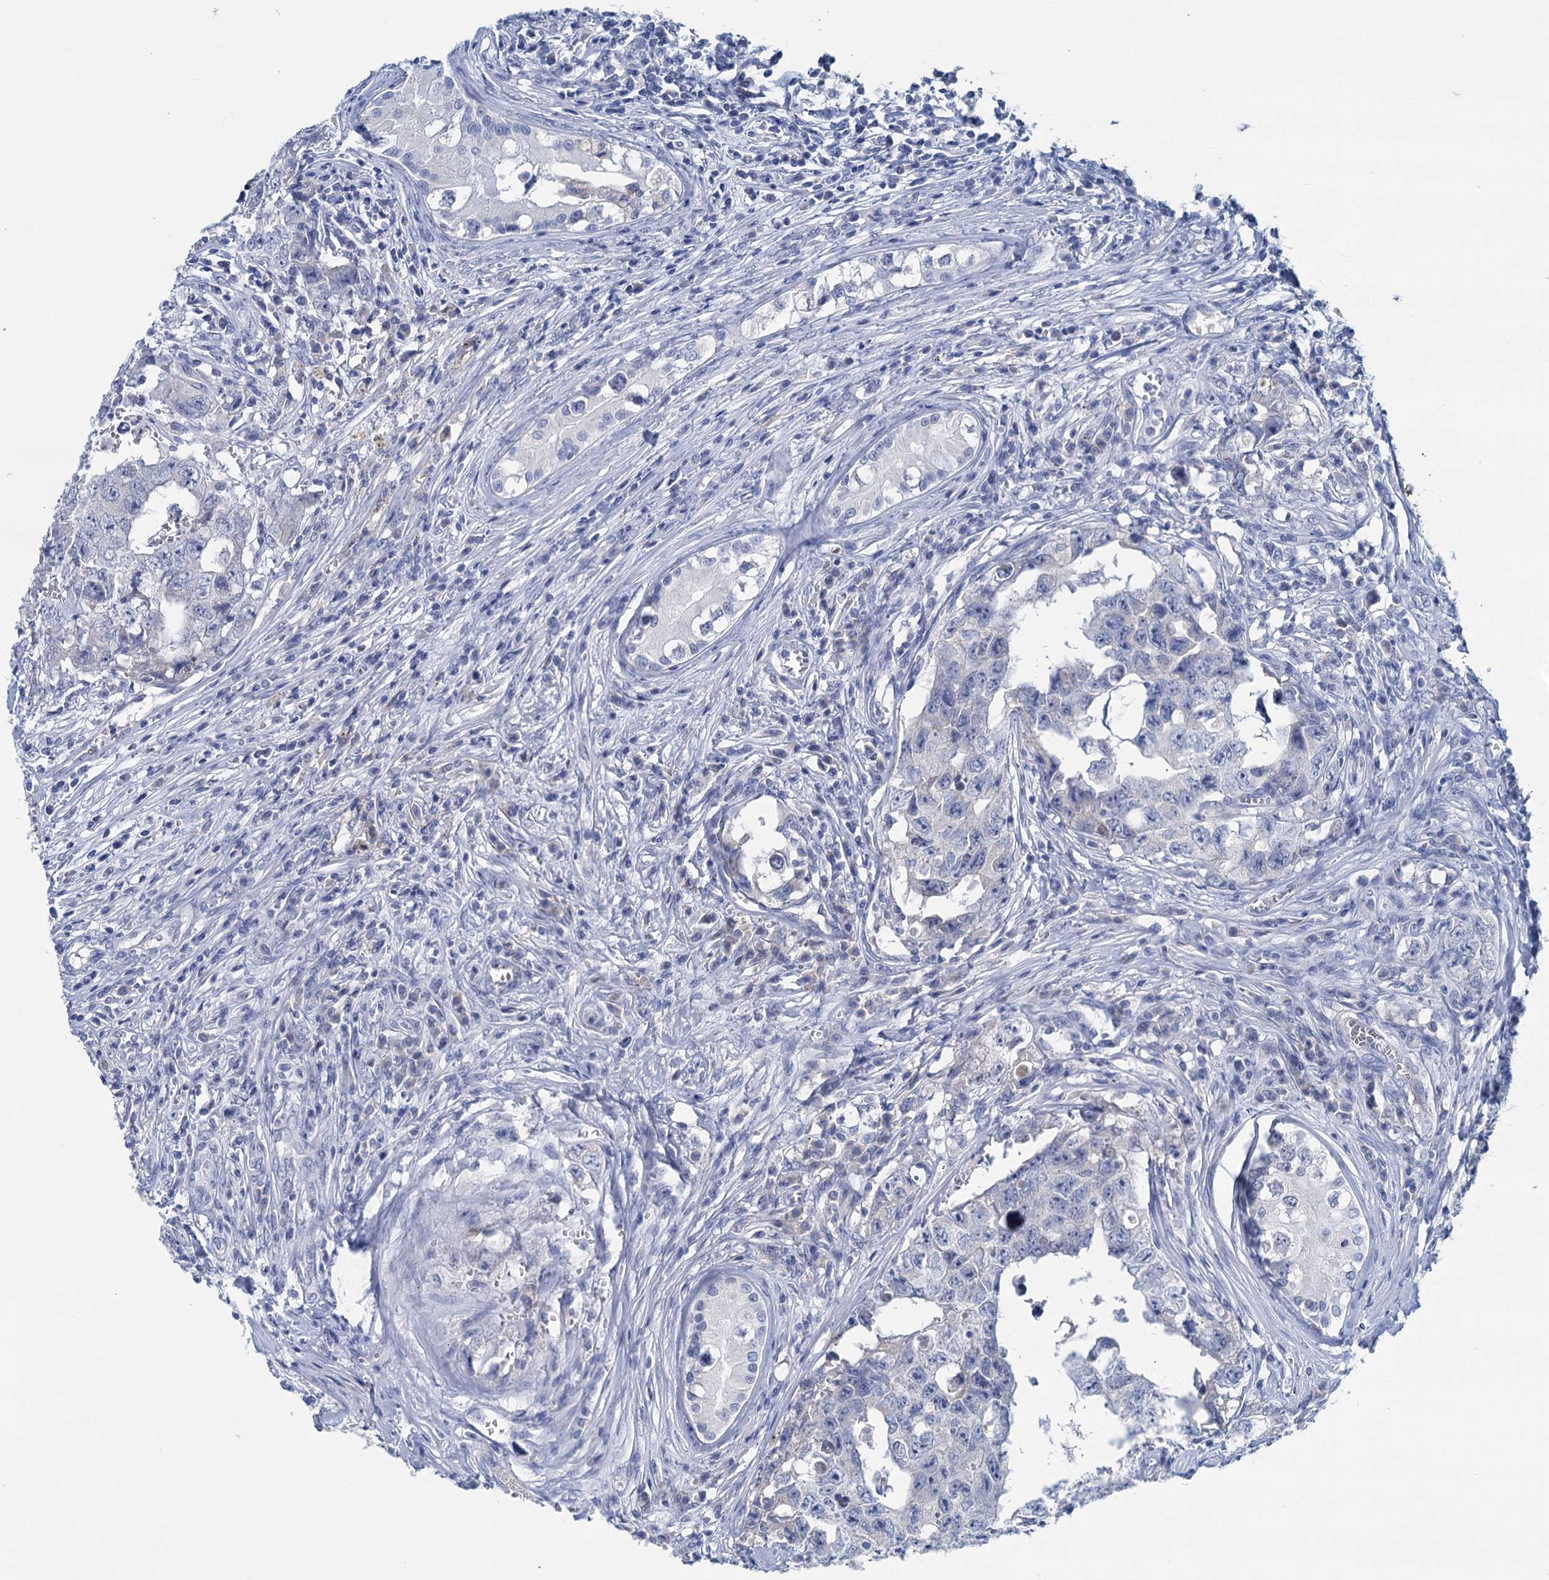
{"staining": {"intensity": "negative", "quantity": "none", "location": "none"}, "tissue": "testis cancer", "cell_type": "Tumor cells", "image_type": "cancer", "snomed": [{"axis": "morphology", "description": "Carcinoma, Embryonal, NOS"}, {"axis": "topography", "description": "Testis"}], "caption": "Human embryonal carcinoma (testis) stained for a protein using immunohistochemistry (IHC) reveals no expression in tumor cells.", "gene": "MYOZ3", "patient": {"sex": "male", "age": 17}}